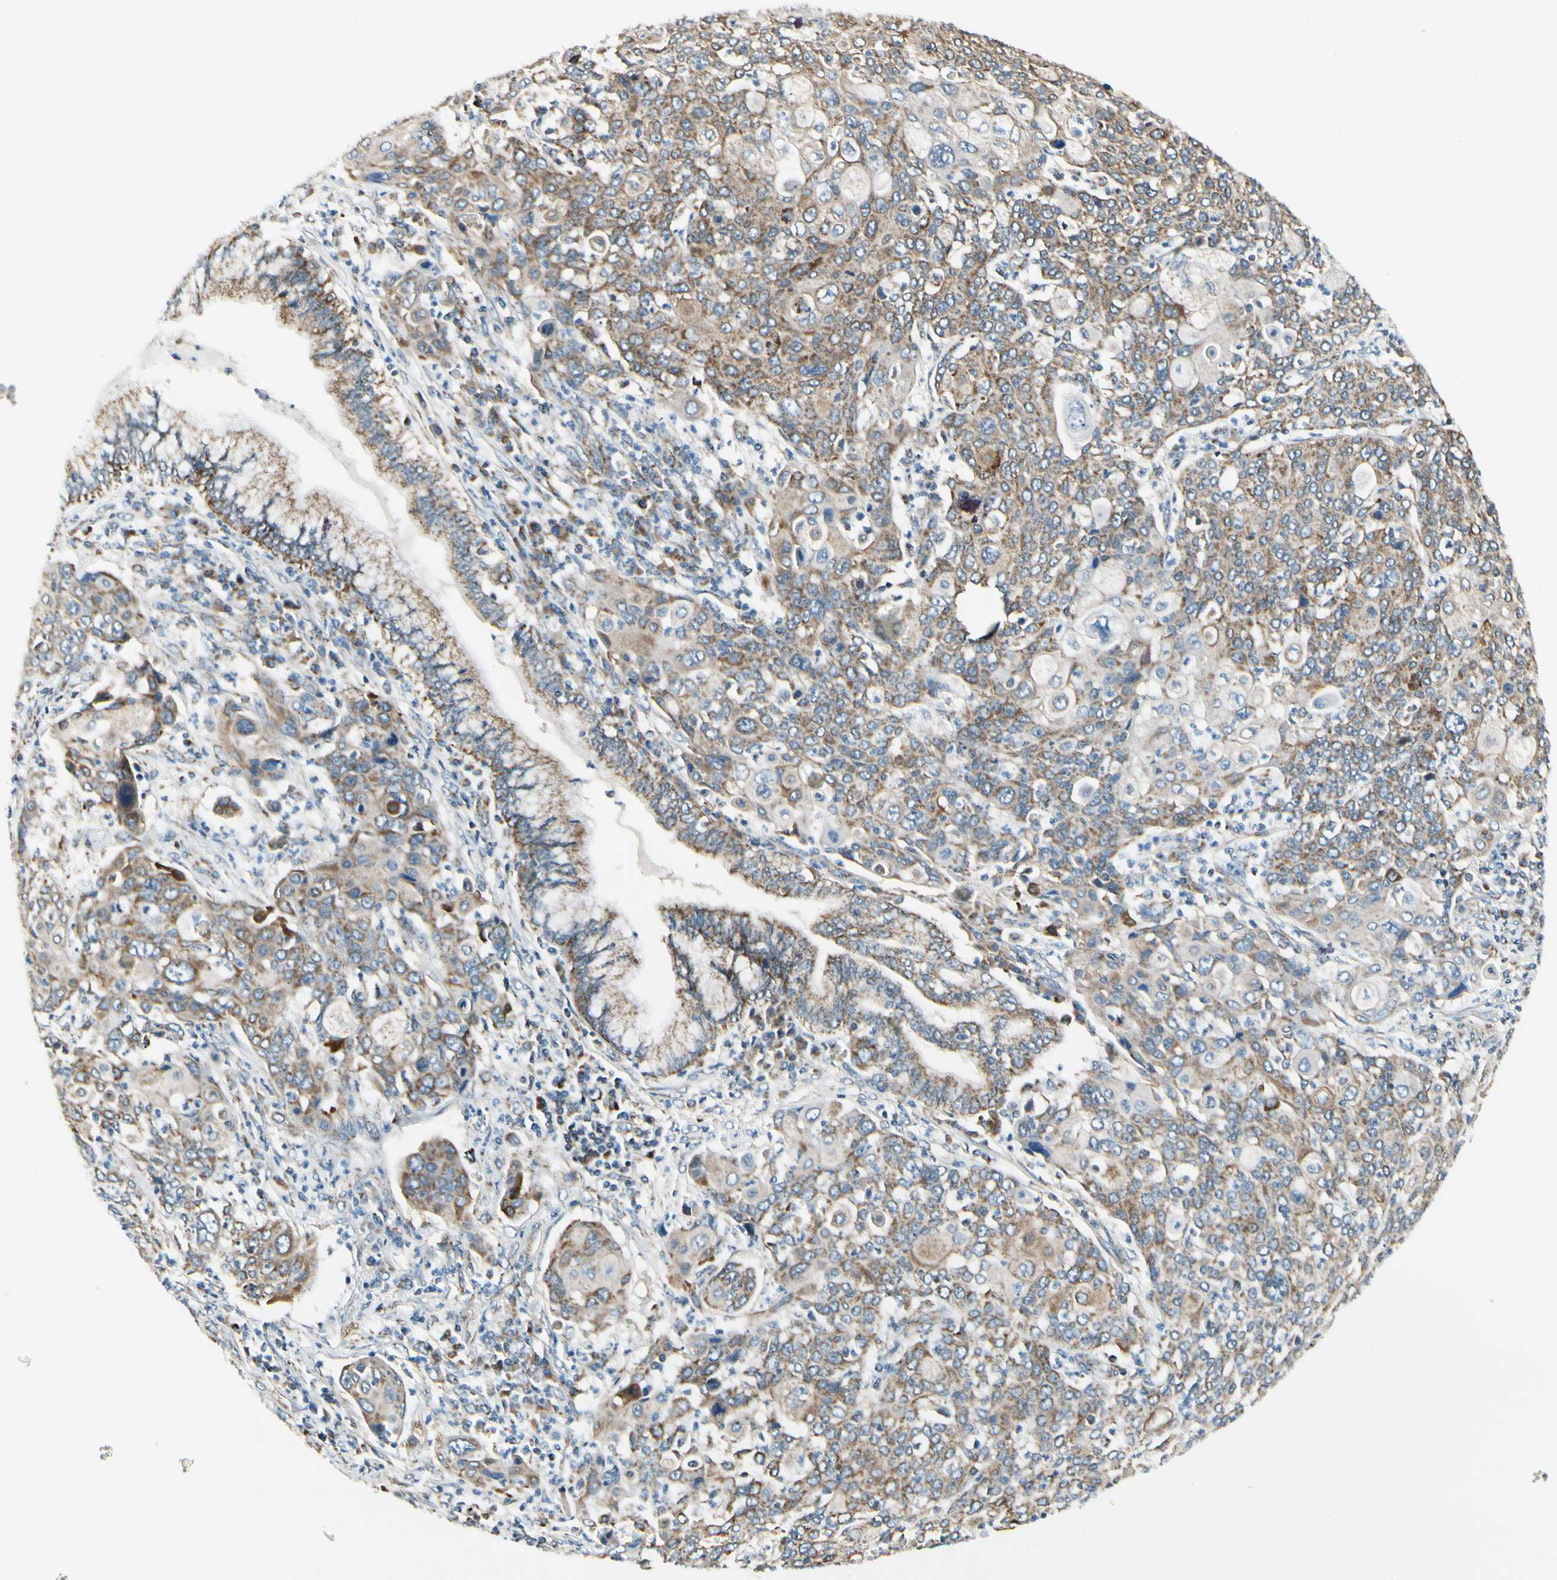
{"staining": {"intensity": "weak", "quantity": ">75%", "location": "cytoplasmic/membranous"}, "tissue": "cervical cancer", "cell_type": "Tumor cells", "image_type": "cancer", "snomed": [{"axis": "morphology", "description": "Squamous cell carcinoma, NOS"}, {"axis": "topography", "description": "Cervix"}], "caption": "Immunohistochemical staining of squamous cell carcinoma (cervical) shows low levels of weak cytoplasmic/membranous staining in about >75% of tumor cells.", "gene": "EPHB3", "patient": {"sex": "female", "age": 40}}